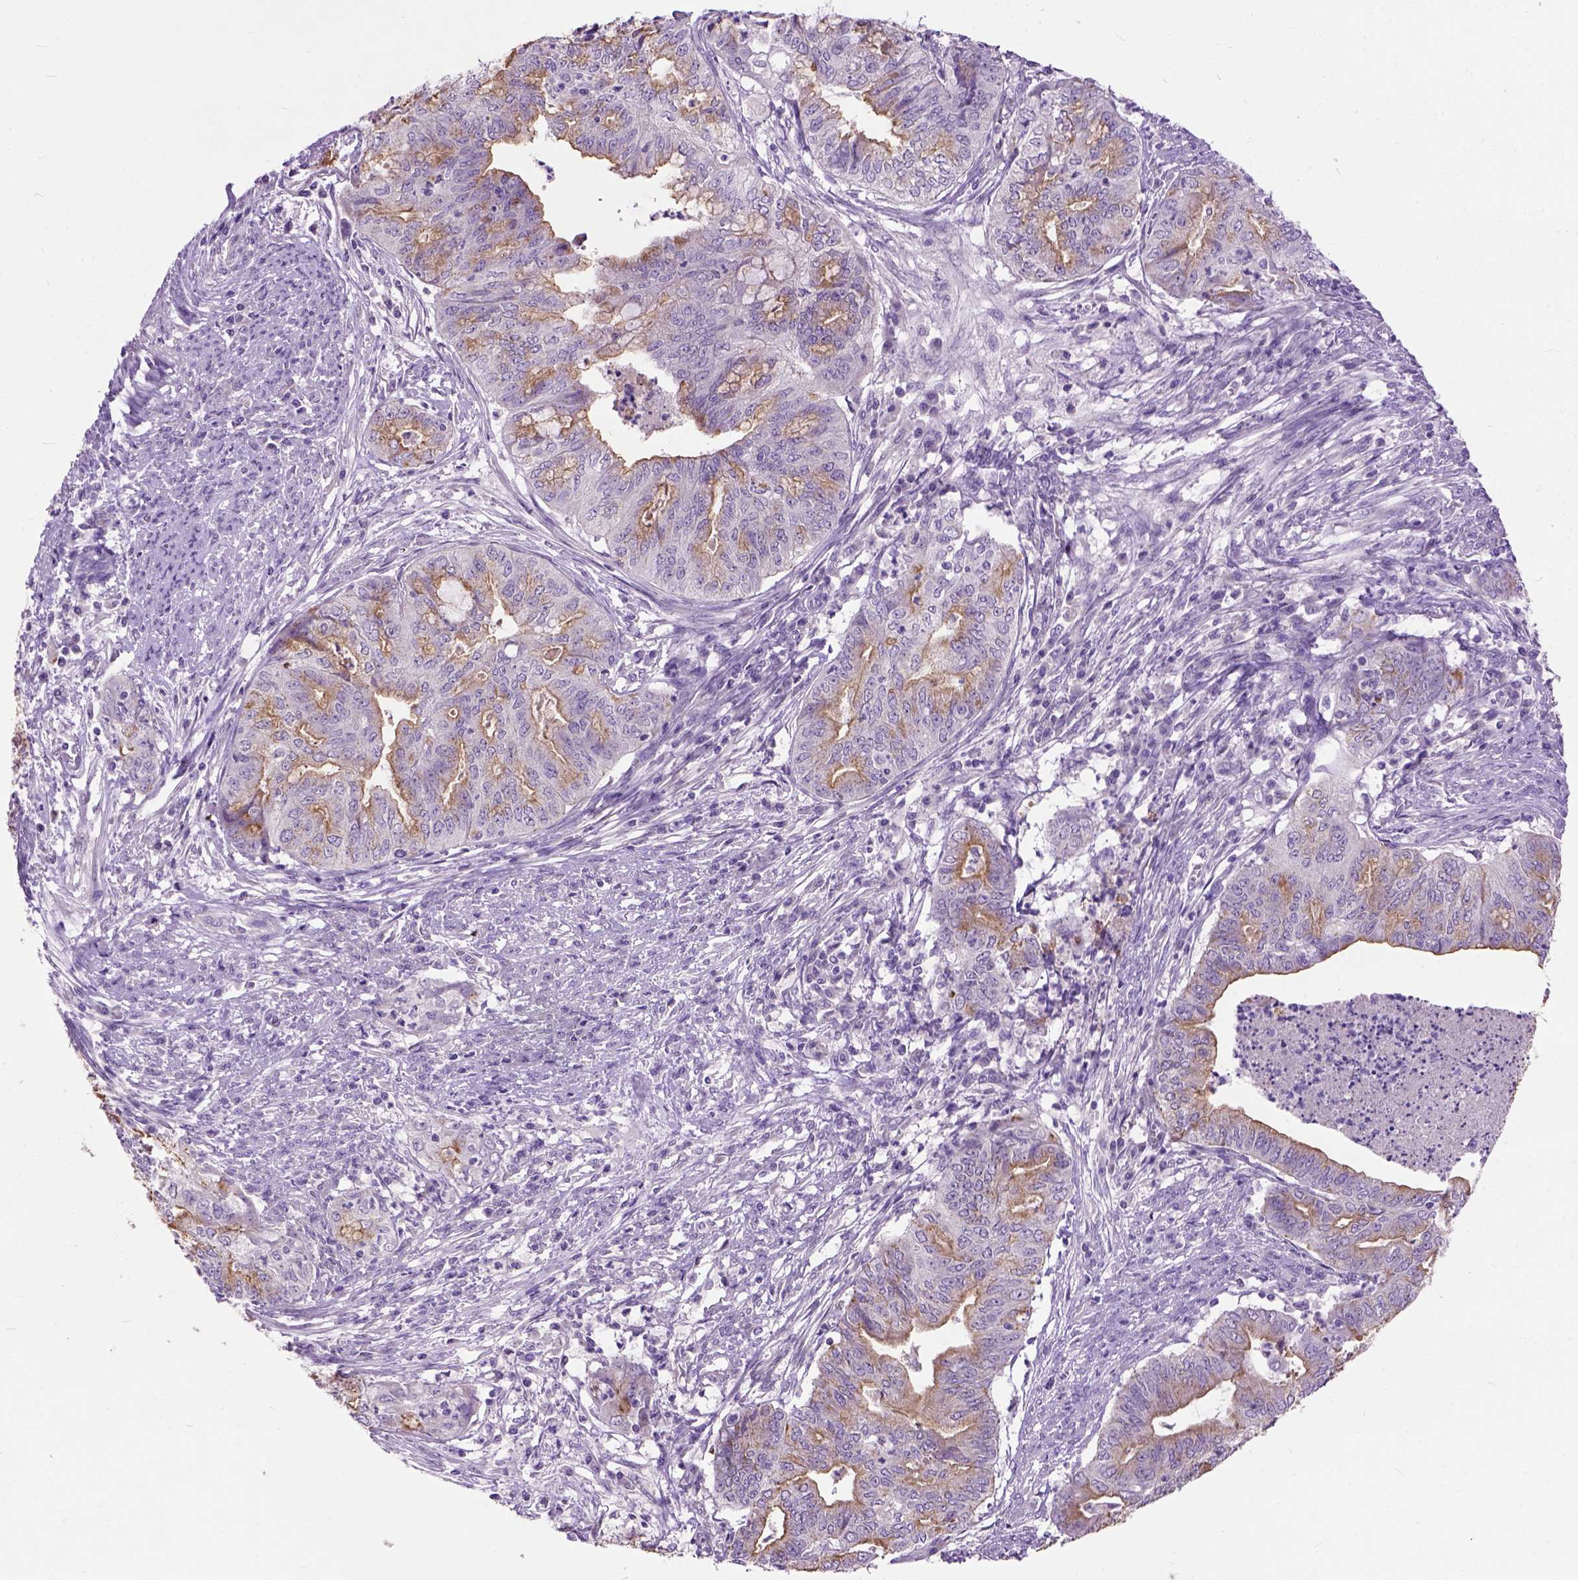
{"staining": {"intensity": "moderate", "quantity": "<25%", "location": "cytoplasmic/membranous"}, "tissue": "endometrial cancer", "cell_type": "Tumor cells", "image_type": "cancer", "snomed": [{"axis": "morphology", "description": "Adenocarcinoma, NOS"}, {"axis": "topography", "description": "Endometrium"}], "caption": "Tumor cells show moderate cytoplasmic/membranous positivity in approximately <25% of cells in endometrial cancer.", "gene": "MAPT", "patient": {"sex": "female", "age": 79}}